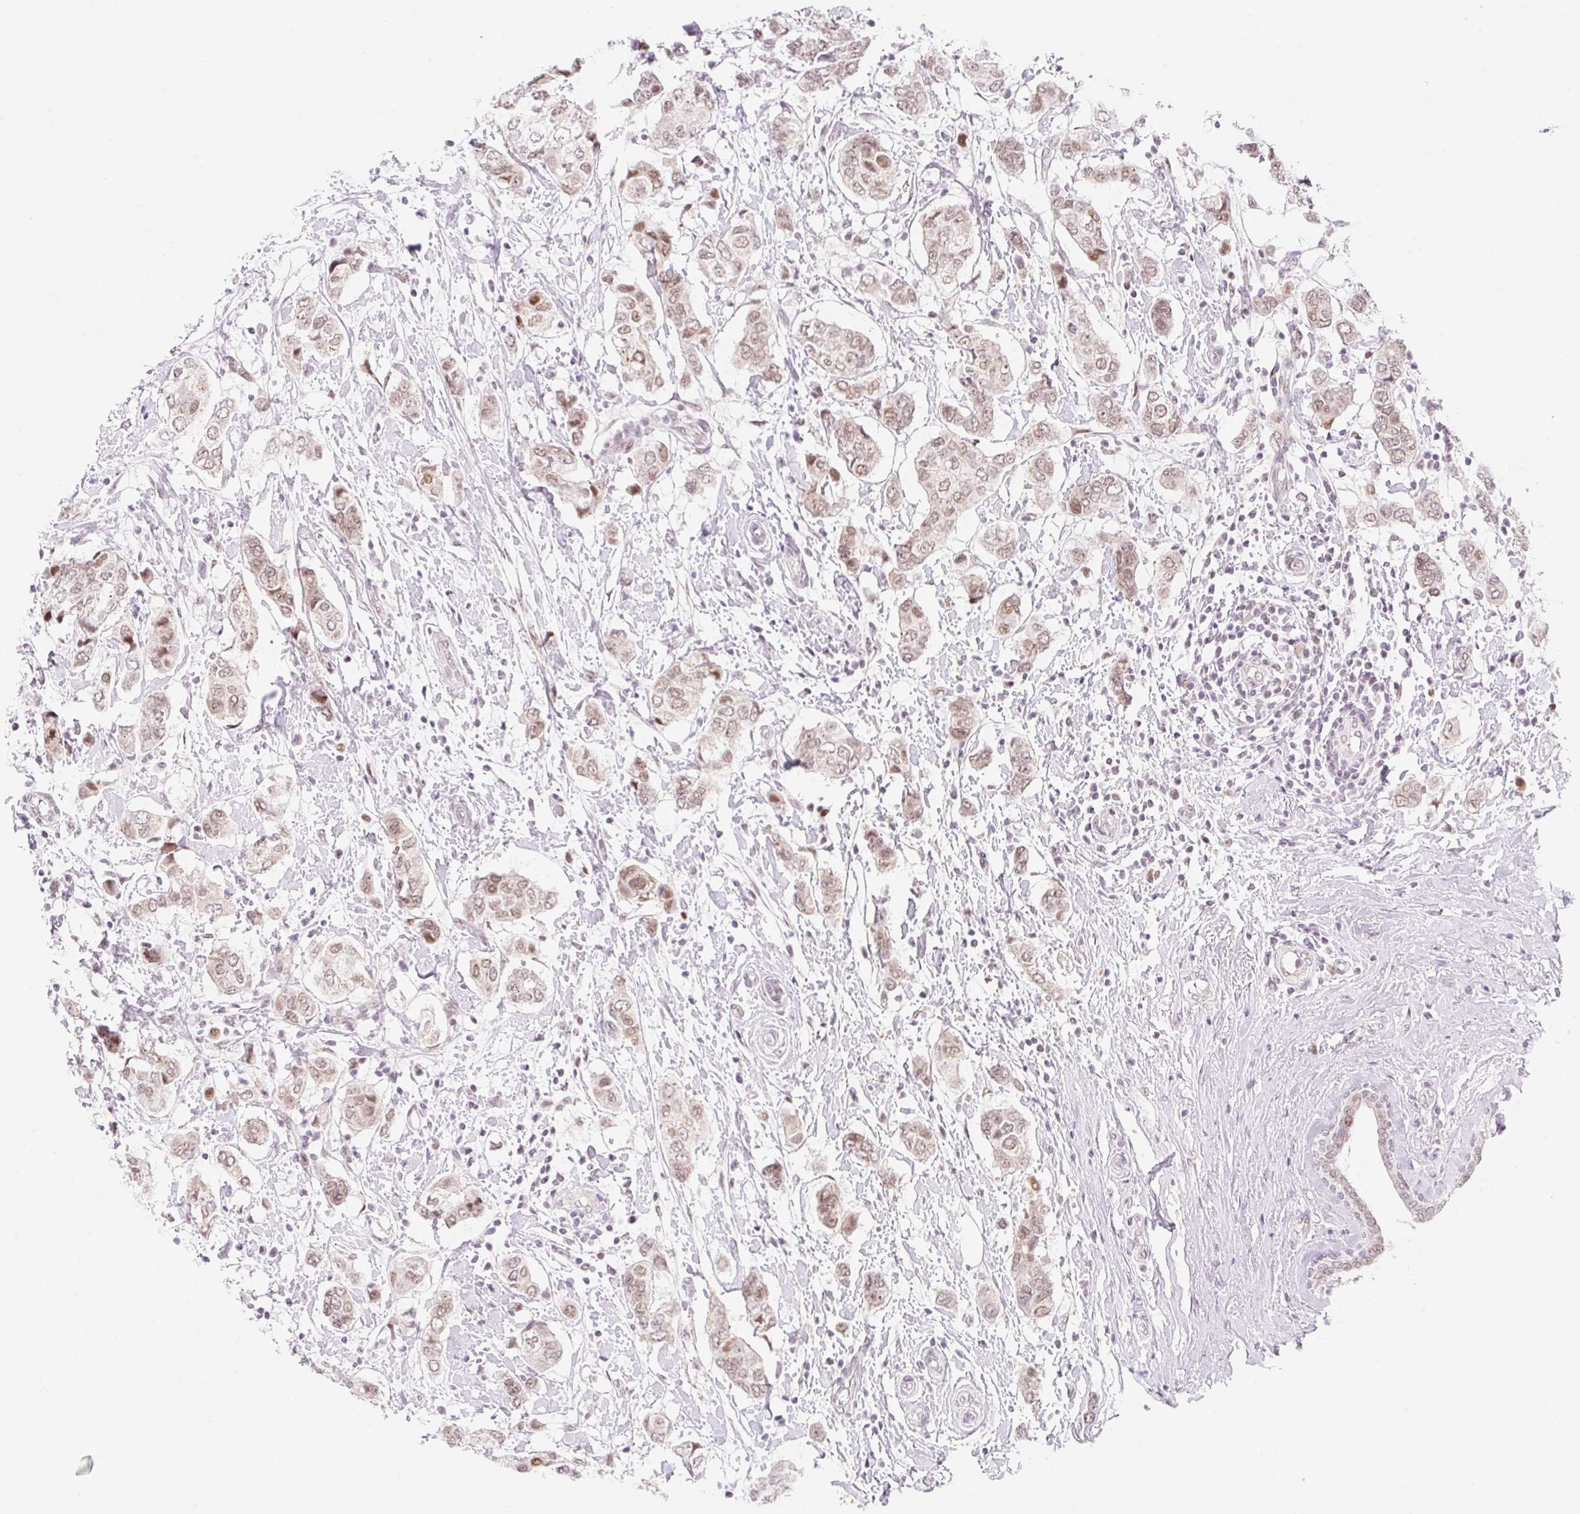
{"staining": {"intensity": "weak", "quantity": ">75%", "location": "nuclear"}, "tissue": "breast cancer", "cell_type": "Tumor cells", "image_type": "cancer", "snomed": [{"axis": "morphology", "description": "Lobular carcinoma"}, {"axis": "topography", "description": "Breast"}], "caption": "Weak nuclear expression for a protein is identified in about >75% of tumor cells of lobular carcinoma (breast) using immunohistochemistry (IHC).", "gene": "H2BW1", "patient": {"sex": "female", "age": 51}}